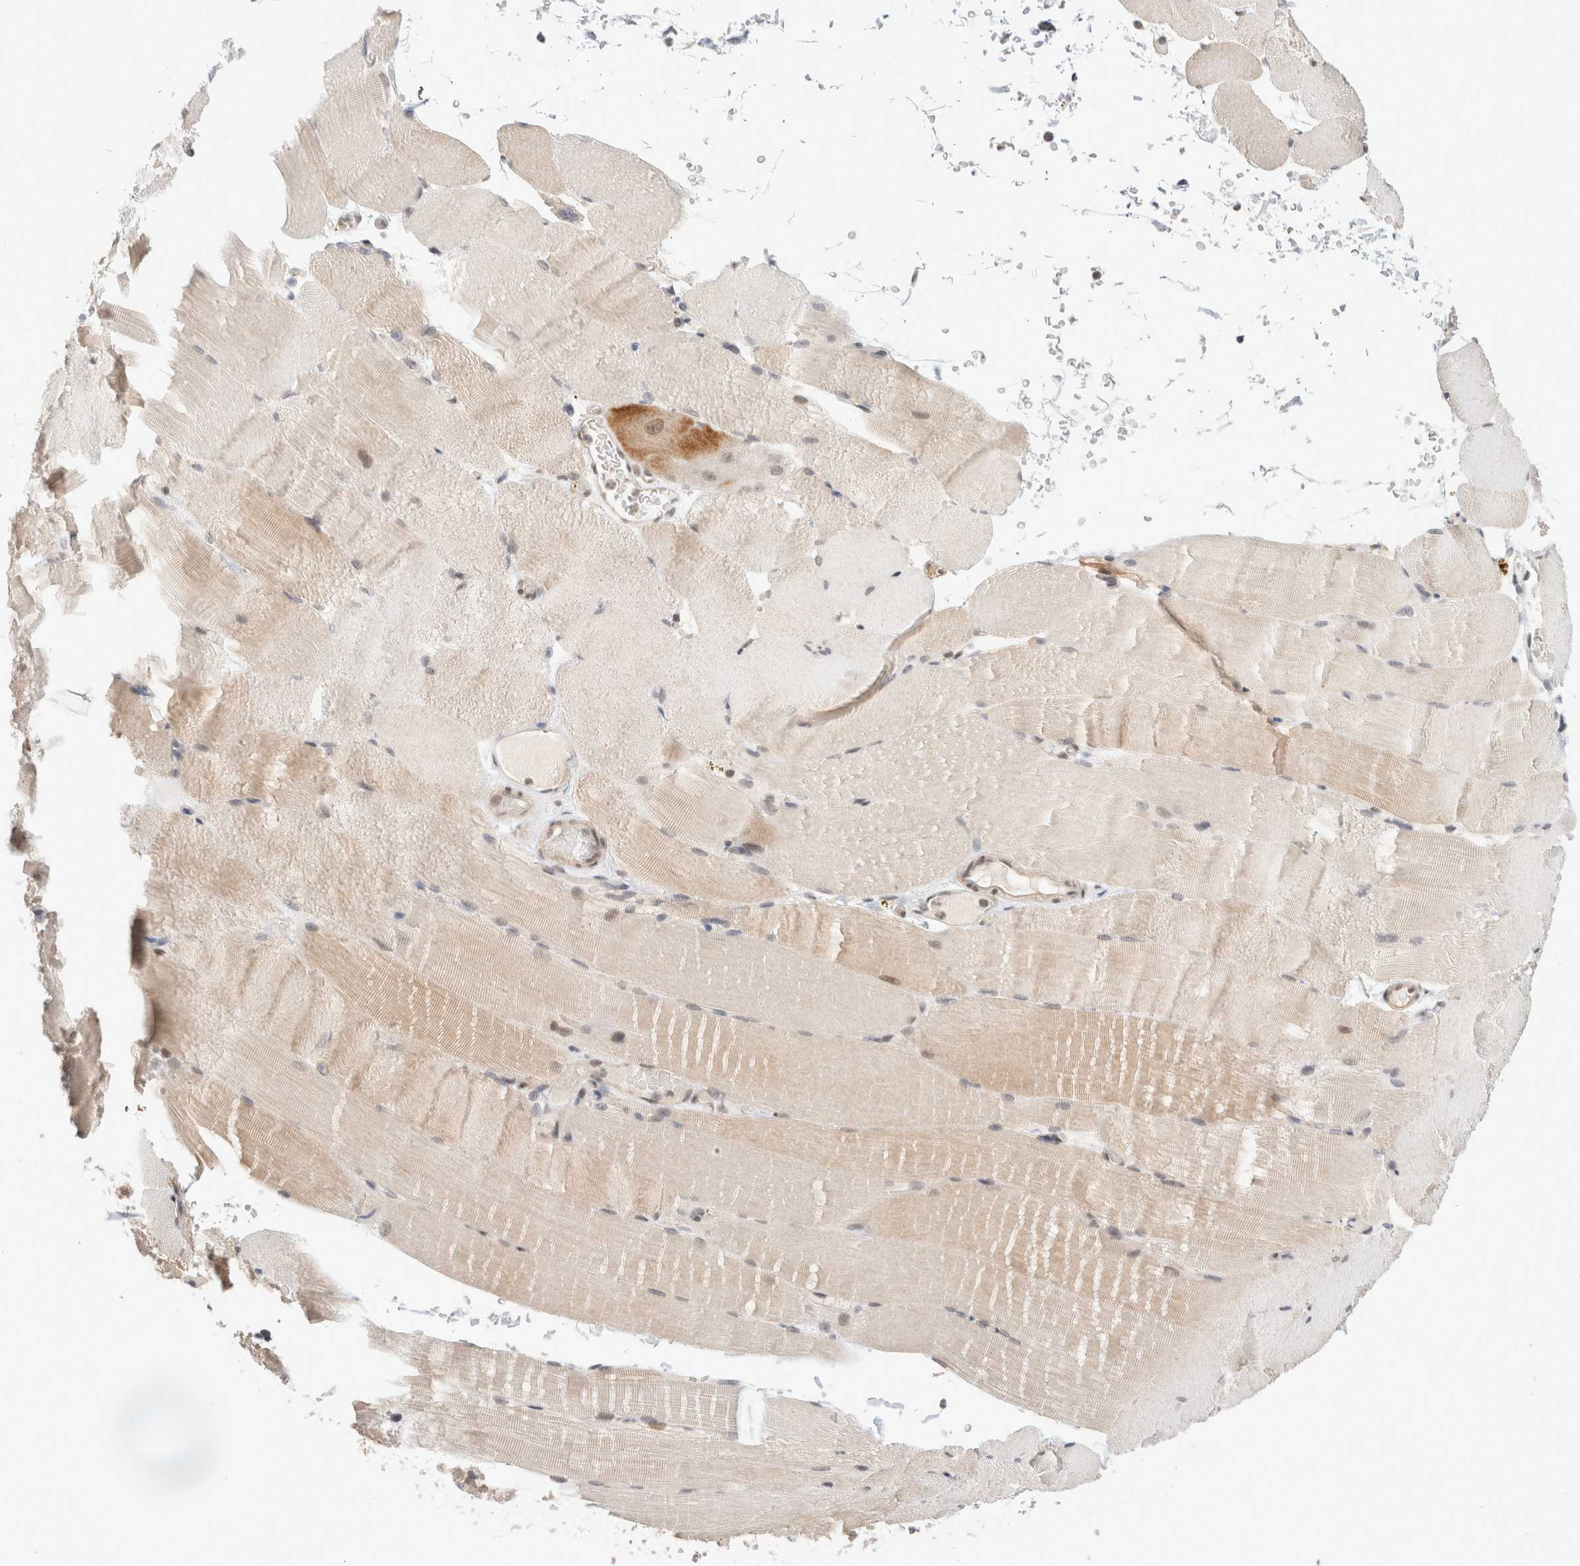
{"staining": {"intensity": "weak", "quantity": "<25%", "location": "cytoplasmic/membranous"}, "tissue": "skeletal muscle", "cell_type": "Myocytes", "image_type": "normal", "snomed": [{"axis": "morphology", "description": "Normal tissue, NOS"}, {"axis": "topography", "description": "Skeletal muscle"}, {"axis": "topography", "description": "Parathyroid gland"}], "caption": "Immunohistochemistry (IHC) photomicrograph of benign skeletal muscle: human skeletal muscle stained with DAB (3,3'-diaminobenzidine) shows no significant protein positivity in myocytes. Brightfield microscopy of immunohistochemistry stained with DAB (3,3'-diaminobenzidine) (brown) and hematoxylin (blue), captured at high magnification.", "gene": "GATAD2A", "patient": {"sex": "female", "age": 37}}